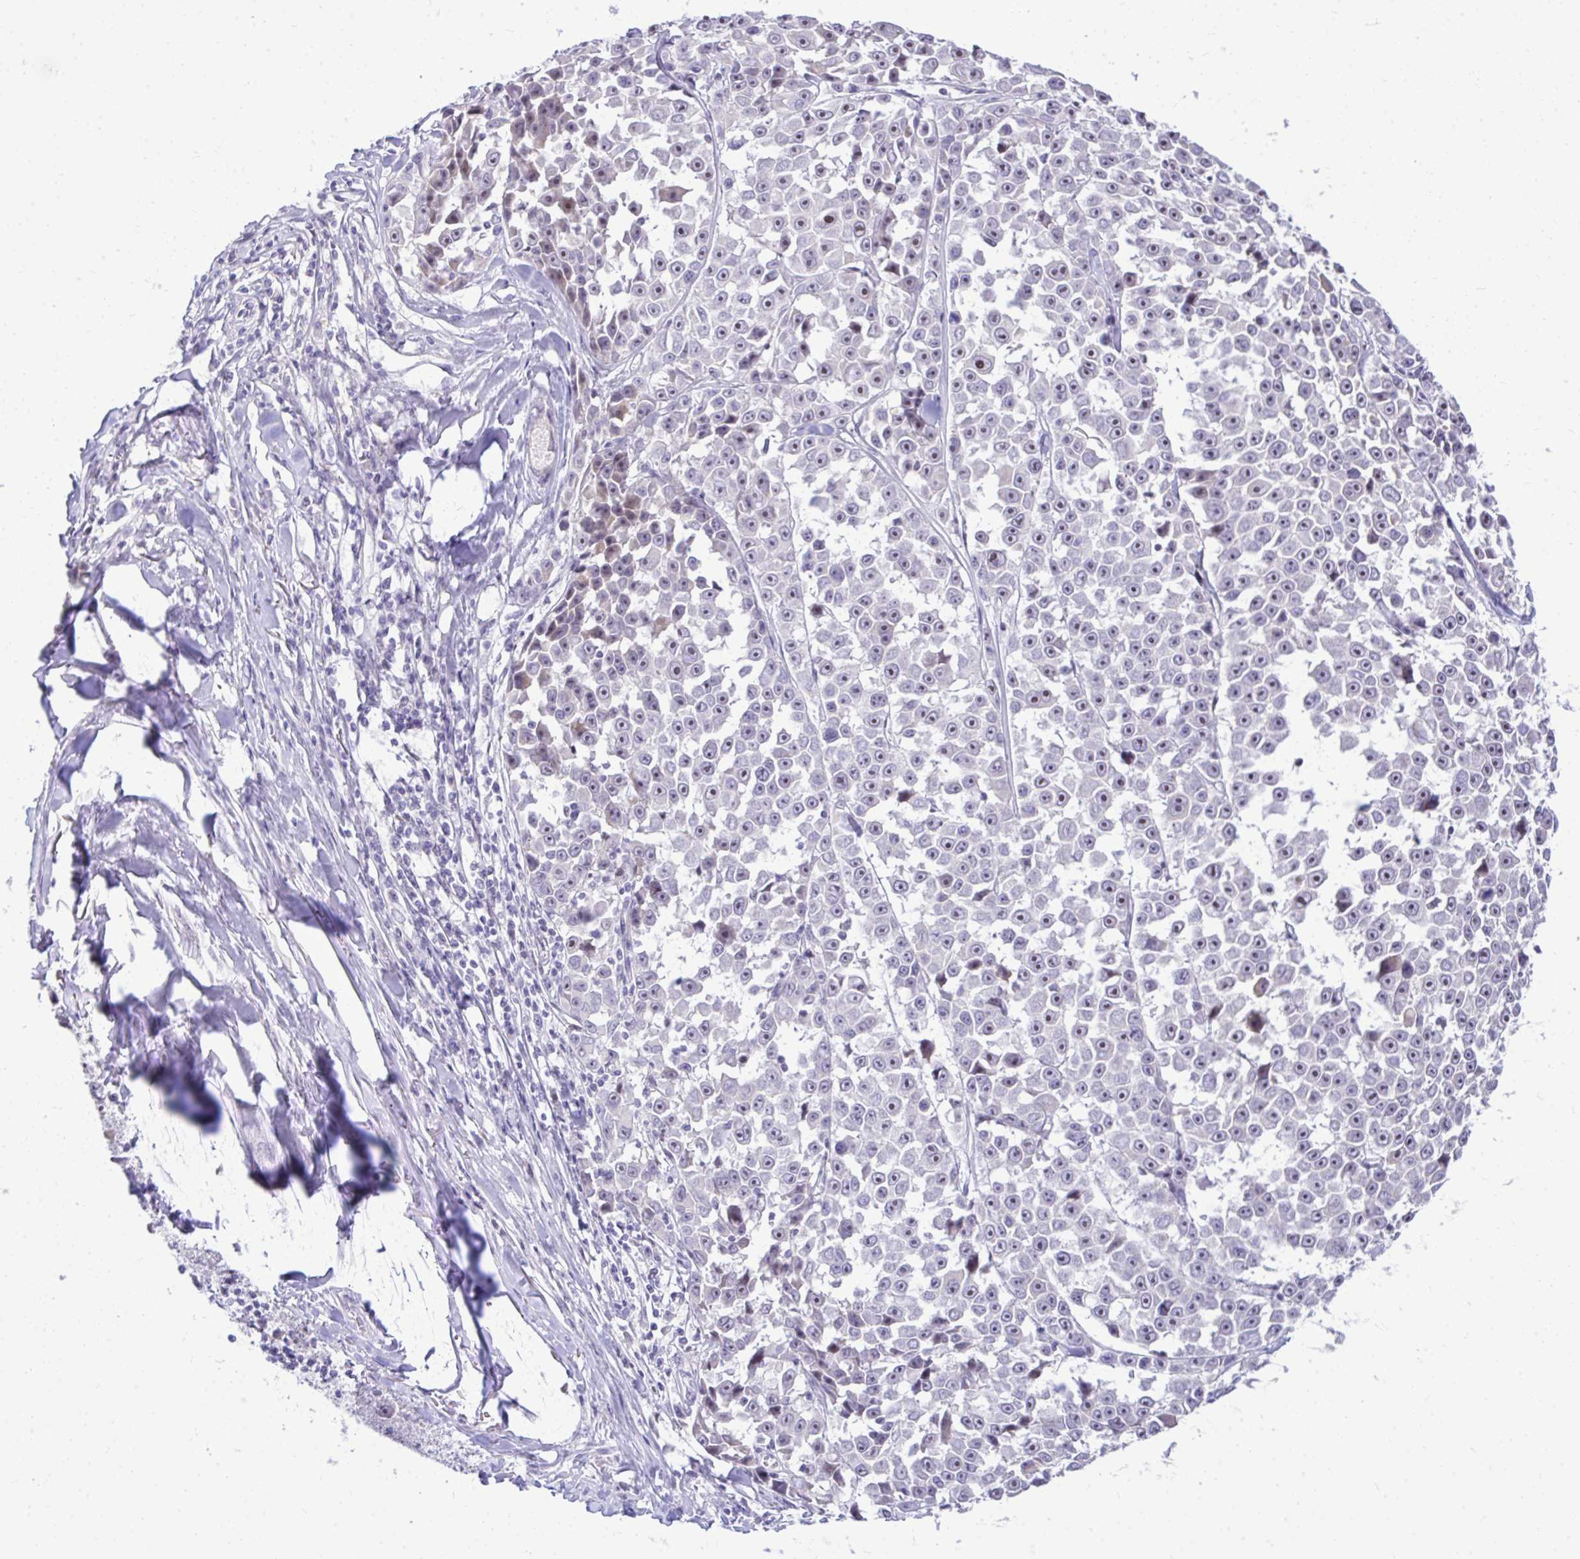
{"staining": {"intensity": "weak", "quantity": "<25%", "location": "cytoplasmic/membranous,nuclear"}, "tissue": "melanoma", "cell_type": "Tumor cells", "image_type": "cancer", "snomed": [{"axis": "morphology", "description": "Malignant melanoma, NOS"}, {"axis": "topography", "description": "Skin"}], "caption": "An immunohistochemistry (IHC) photomicrograph of malignant melanoma is shown. There is no staining in tumor cells of malignant melanoma.", "gene": "EID3", "patient": {"sex": "female", "age": 66}}